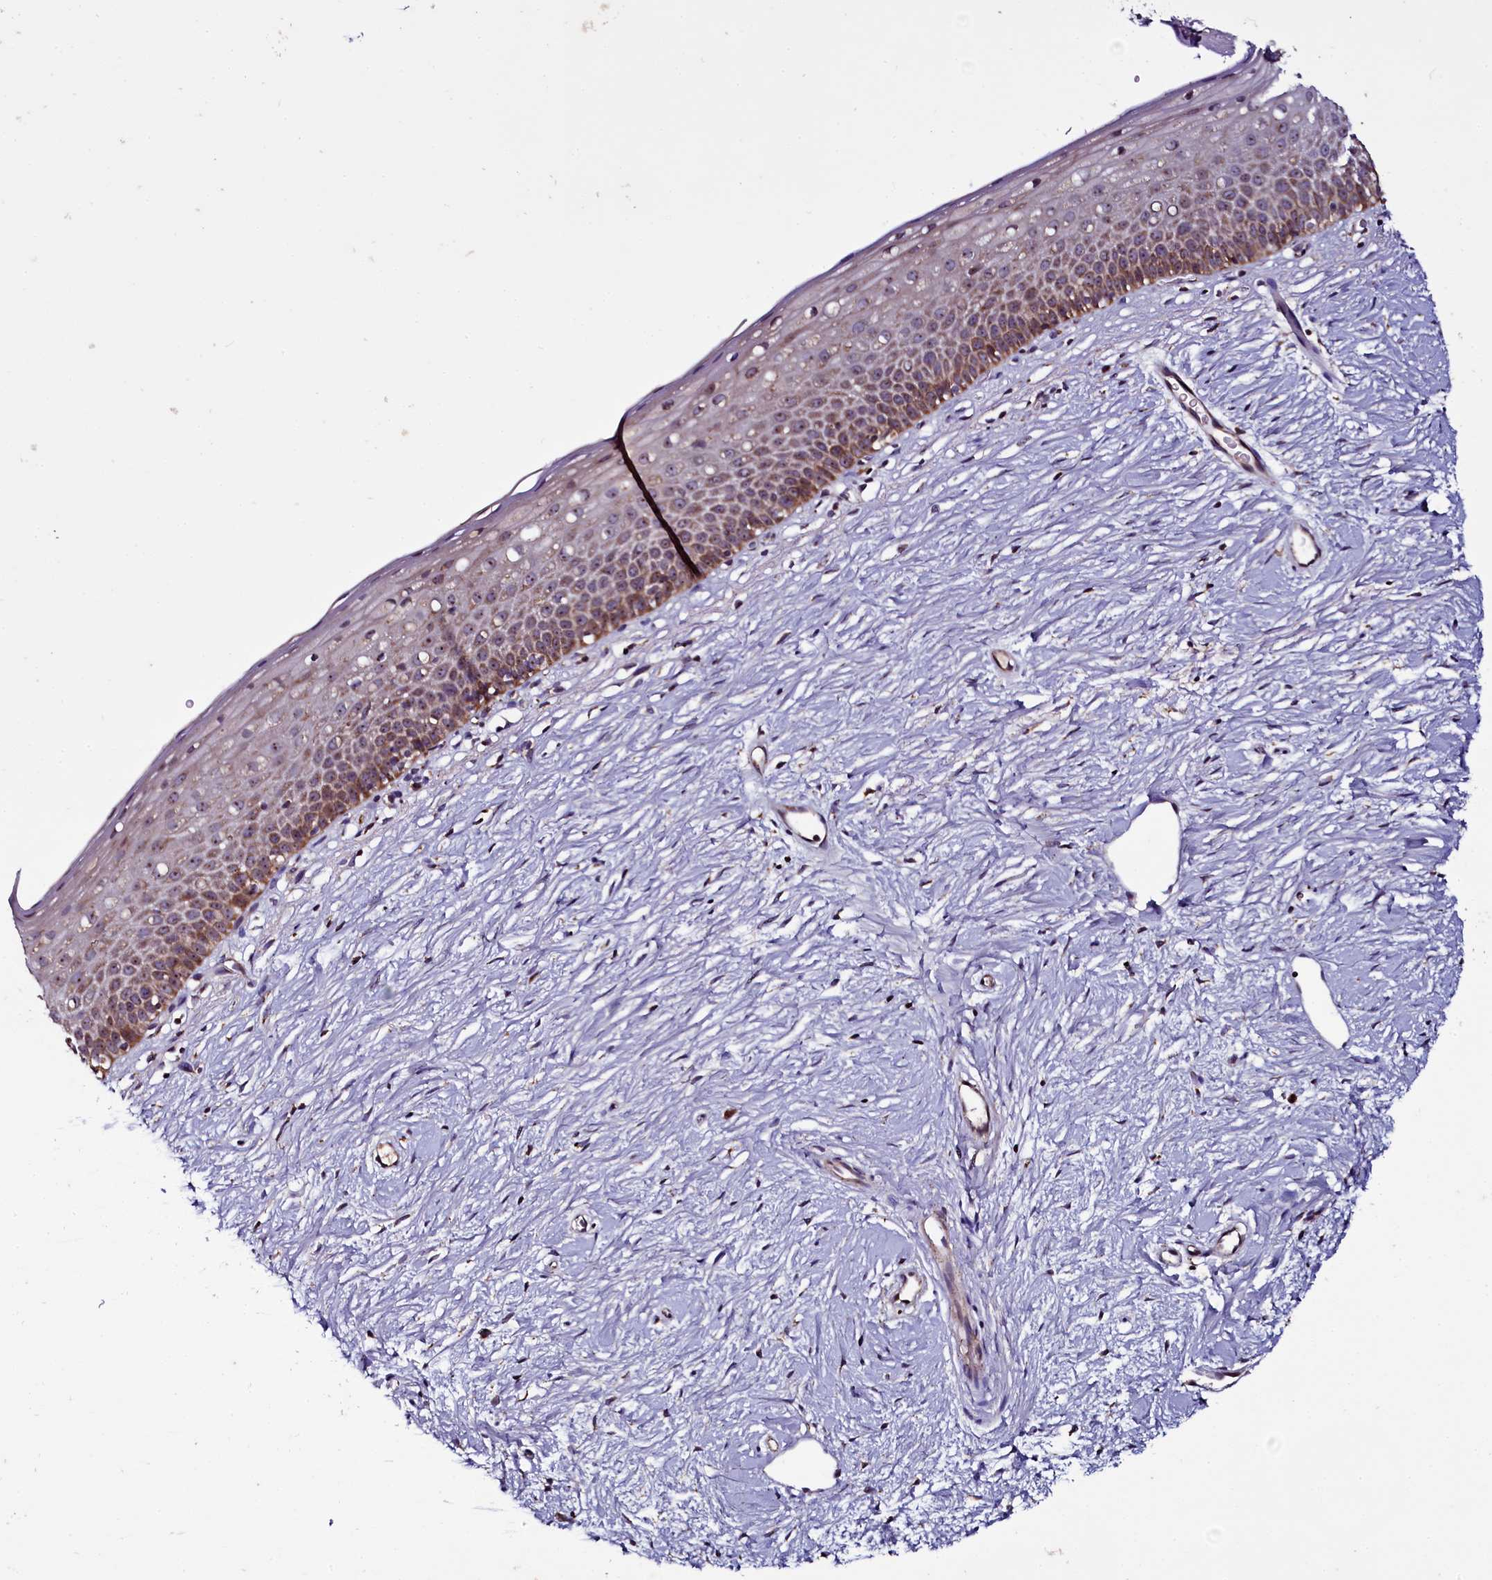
{"staining": {"intensity": "moderate", "quantity": ">75%", "location": "cytoplasmic/membranous,nuclear"}, "tissue": "cervix", "cell_type": "Glandular cells", "image_type": "normal", "snomed": [{"axis": "morphology", "description": "Normal tissue, NOS"}, {"axis": "topography", "description": "Cervix"}], "caption": "Immunohistochemical staining of benign human cervix reveals >75% levels of moderate cytoplasmic/membranous,nuclear protein positivity in approximately >75% of glandular cells. Nuclei are stained in blue.", "gene": "NAA80", "patient": {"sex": "female", "age": 57}}